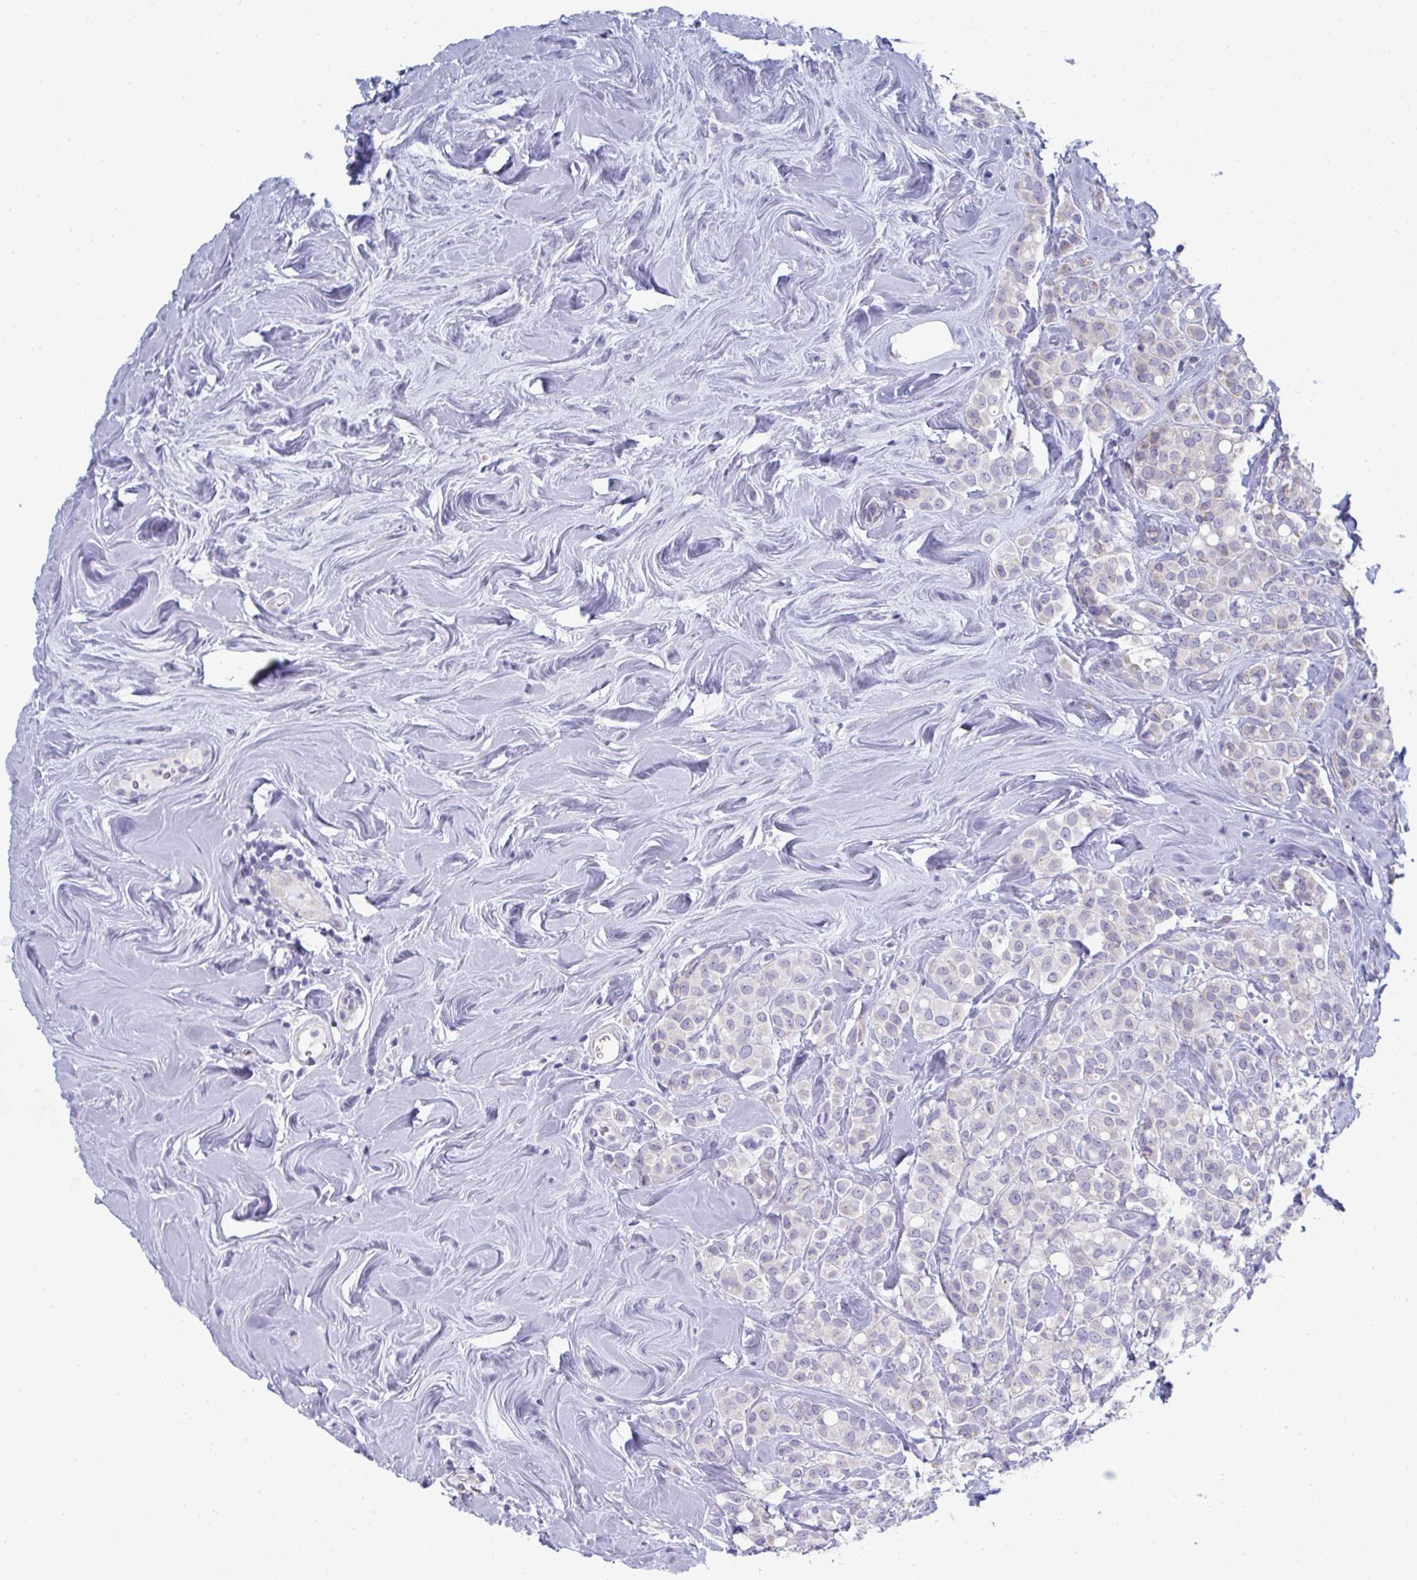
{"staining": {"intensity": "negative", "quantity": "none", "location": "none"}, "tissue": "breast cancer", "cell_type": "Tumor cells", "image_type": "cancer", "snomed": [{"axis": "morphology", "description": "Lobular carcinoma"}, {"axis": "topography", "description": "Breast"}], "caption": "High magnification brightfield microscopy of breast cancer (lobular carcinoma) stained with DAB (brown) and counterstained with hematoxylin (blue): tumor cells show no significant staining. (Immunohistochemistry (ihc), brightfield microscopy, high magnification).", "gene": "MGAM2", "patient": {"sex": "female", "age": 68}}